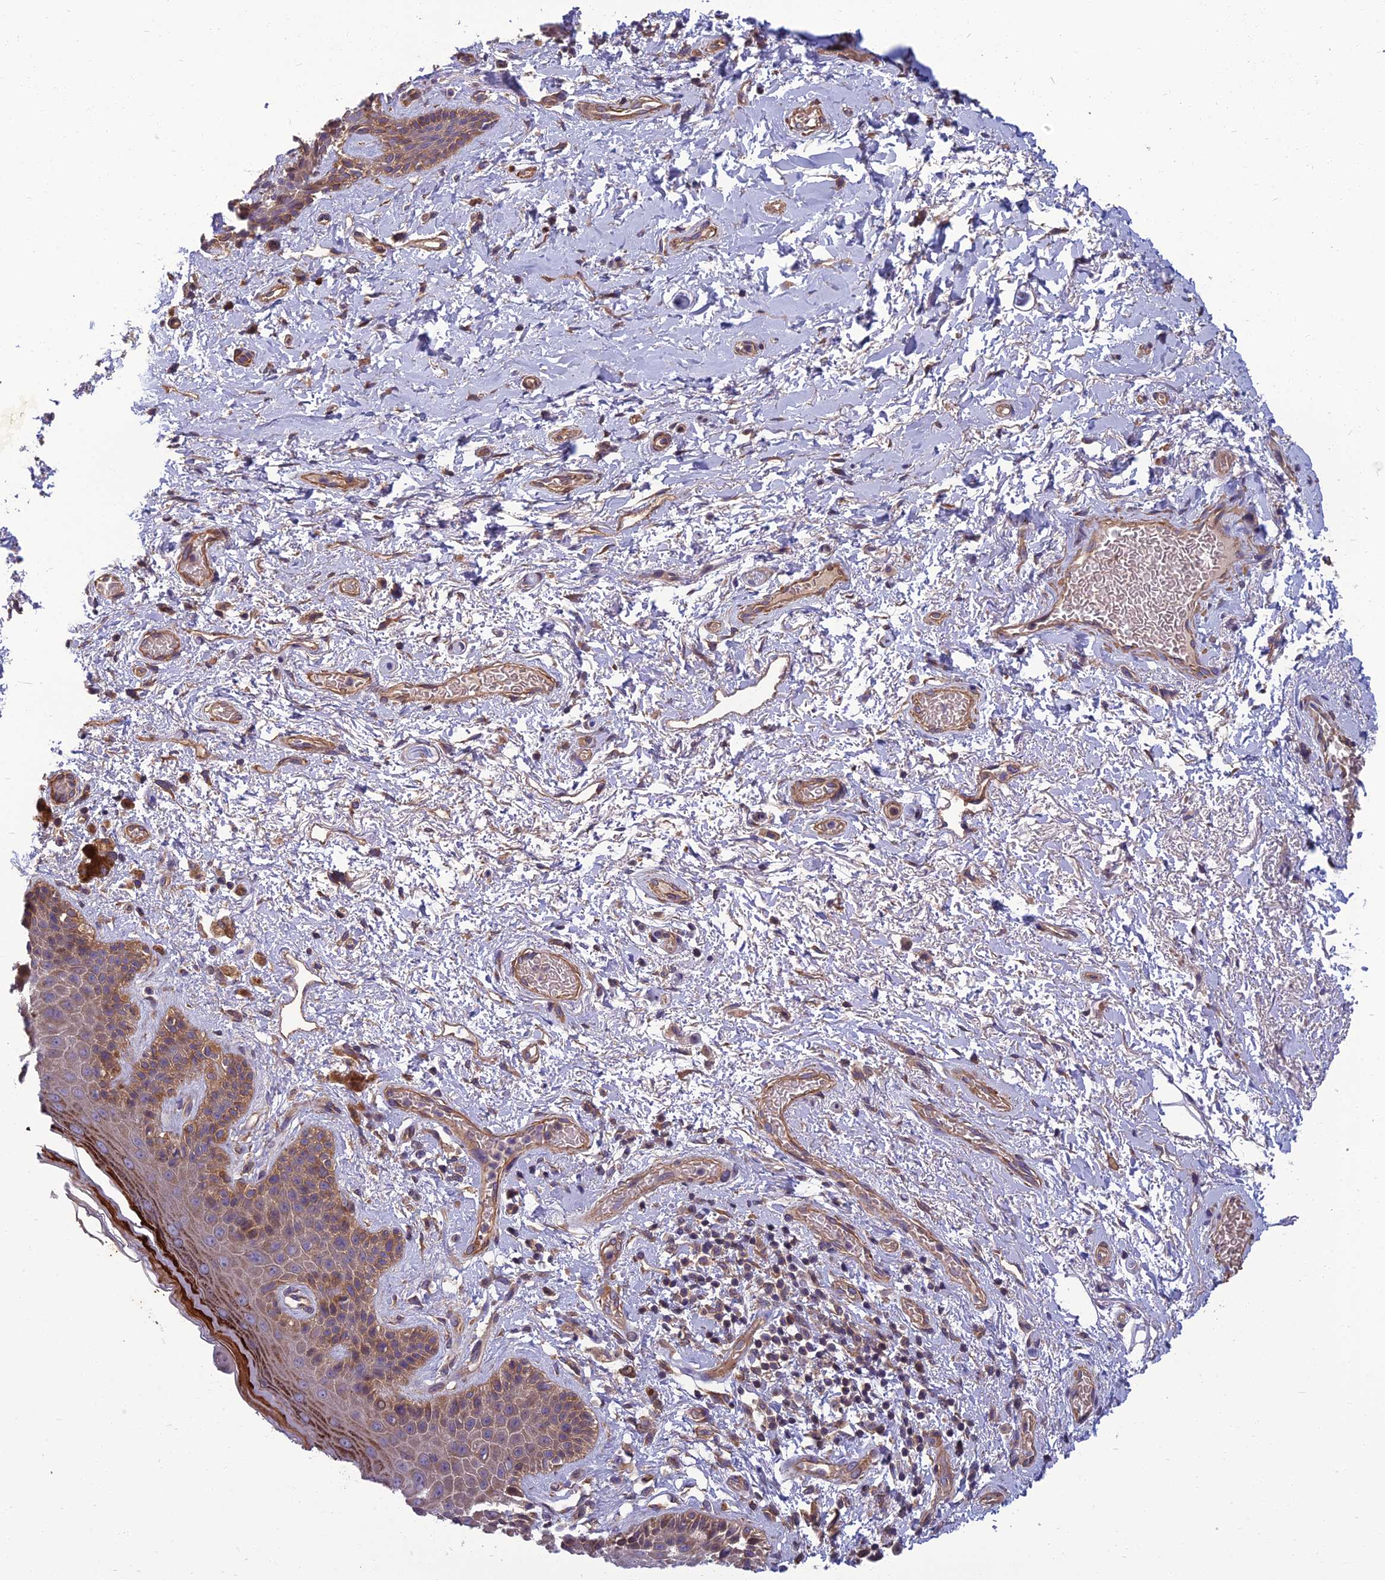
{"staining": {"intensity": "moderate", "quantity": ">75%", "location": "cytoplasmic/membranous"}, "tissue": "skin", "cell_type": "Epidermal cells", "image_type": "normal", "snomed": [{"axis": "morphology", "description": "Normal tissue, NOS"}, {"axis": "topography", "description": "Anal"}], "caption": "Epidermal cells show medium levels of moderate cytoplasmic/membranous staining in approximately >75% of cells in unremarkable skin.", "gene": "WDR24", "patient": {"sex": "female", "age": 46}}